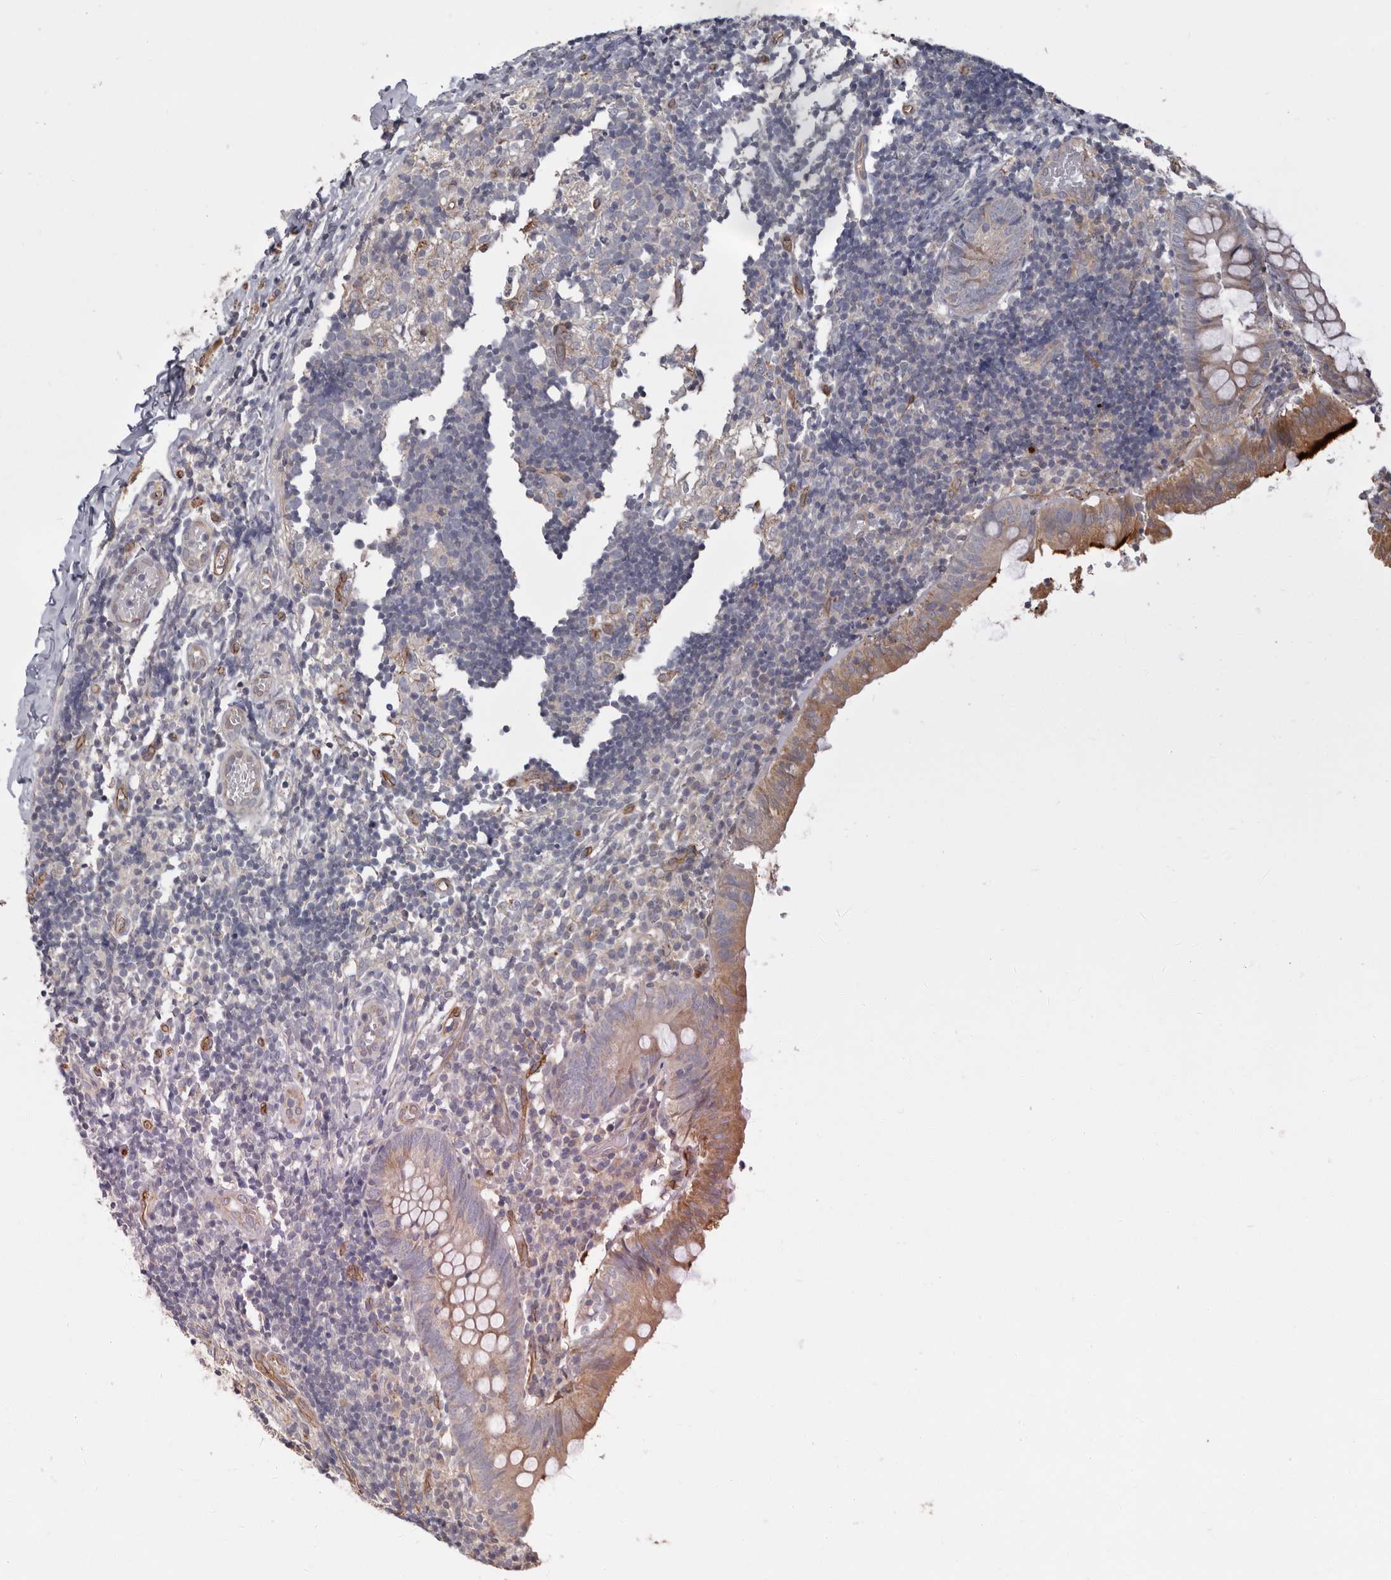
{"staining": {"intensity": "strong", "quantity": "25%-75%", "location": "cytoplasmic/membranous"}, "tissue": "appendix", "cell_type": "Glandular cells", "image_type": "normal", "snomed": [{"axis": "morphology", "description": "Normal tissue, NOS"}, {"axis": "topography", "description": "Appendix"}], "caption": "Immunohistochemical staining of unremarkable appendix shows 25%-75% levels of strong cytoplasmic/membranous protein positivity in approximately 25%-75% of glandular cells.", "gene": "SPRING1", "patient": {"sex": "male", "age": 8}}